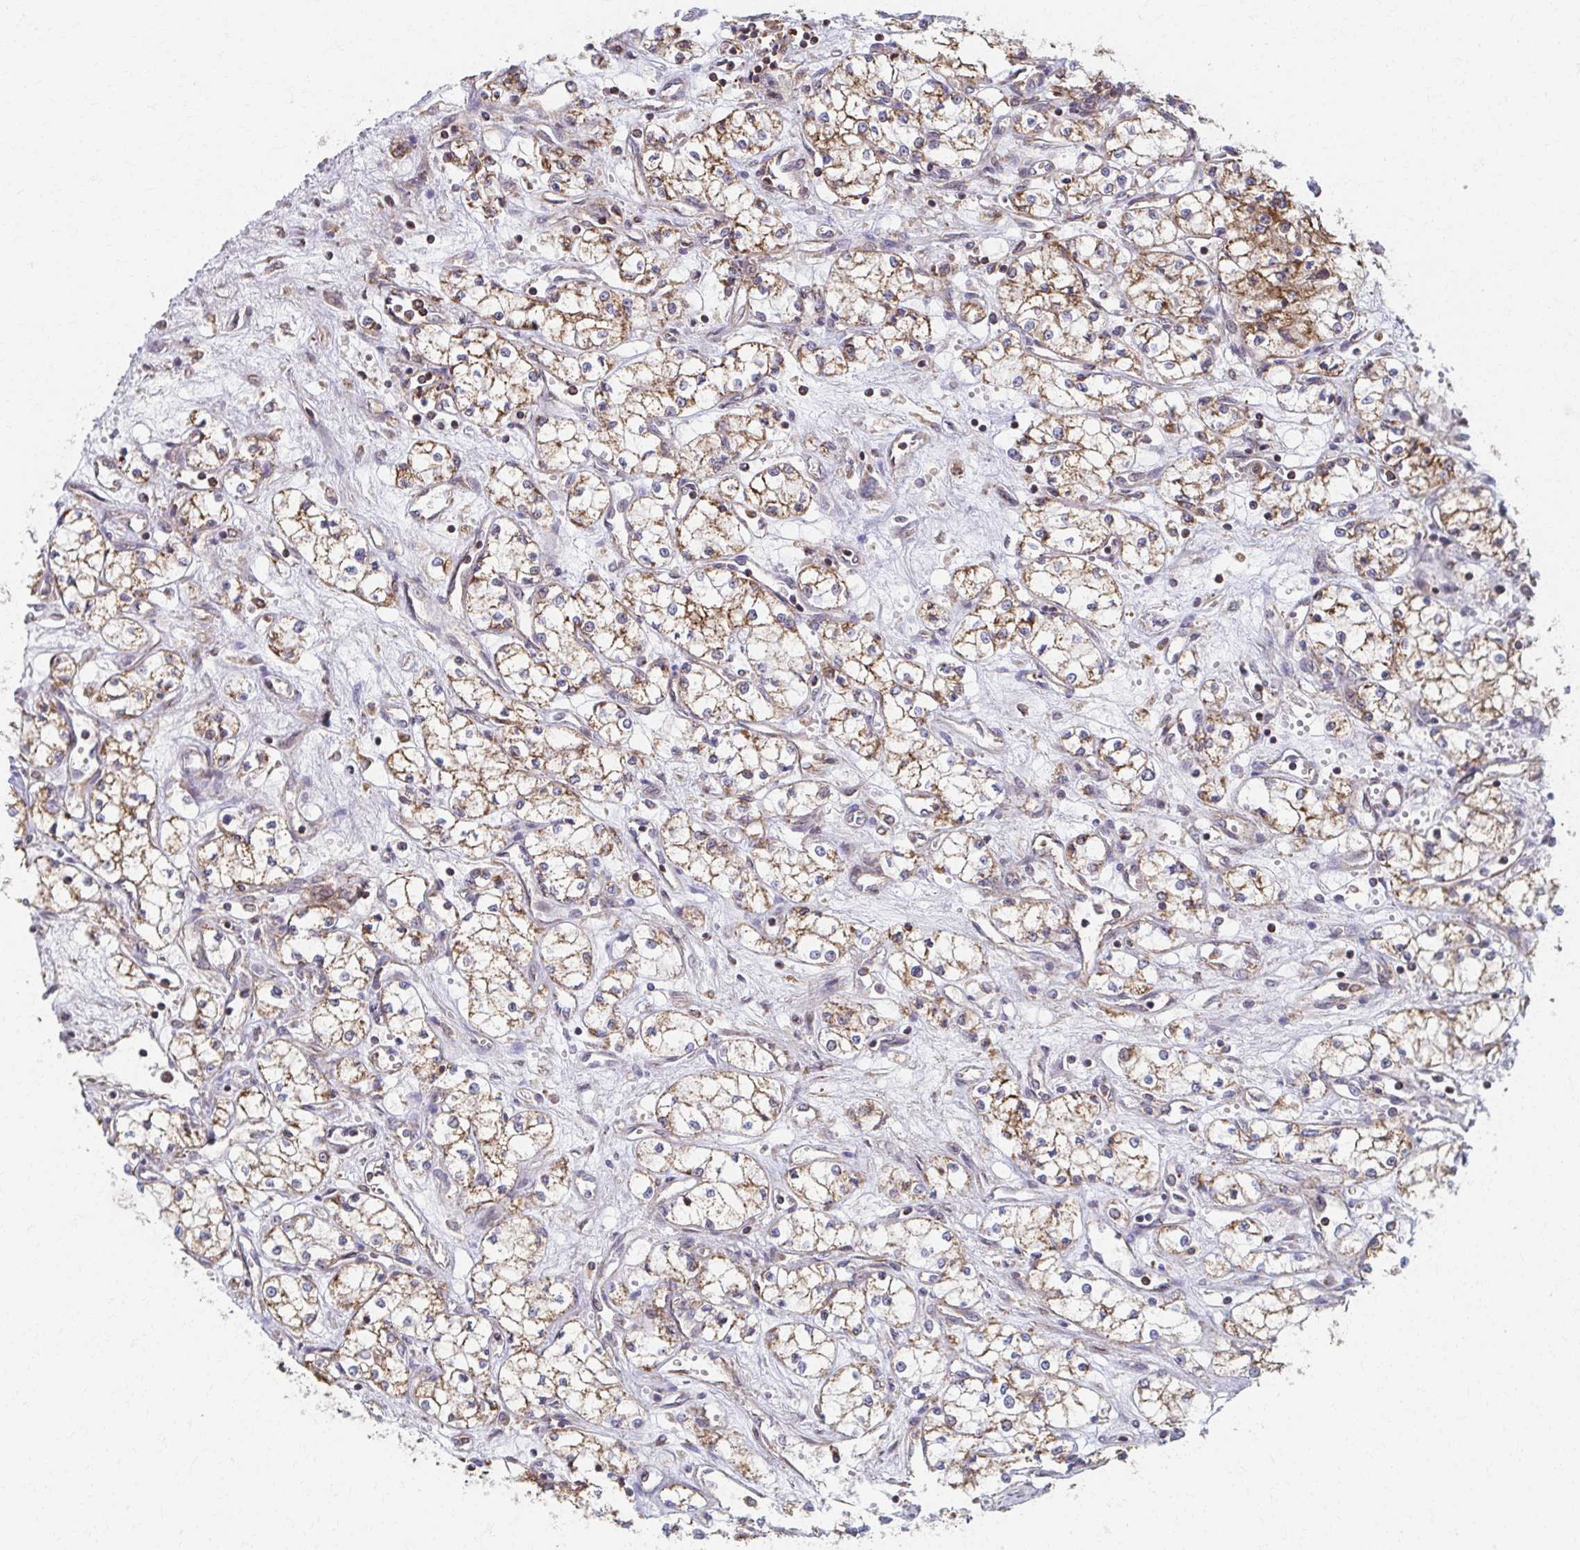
{"staining": {"intensity": "moderate", "quantity": ">75%", "location": "cytoplasmic/membranous"}, "tissue": "renal cancer", "cell_type": "Tumor cells", "image_type": "cancer", "snomed": [{"axis": "morphology", "description": "Normal tissue, NOS"}, {"axis": "morphology", "description": "Adenocarcinoma, NOS"}, {"axis": "topography", "description": "Kidney"}], "caption": "Protein expression analysis of human adenocarcinoma (renal) reveals moderate cytoplasmic/membranous expression in about >75% of tumor cells.", "gene": "KLHL34", "patient": {"sex": "male", "age": 59}}